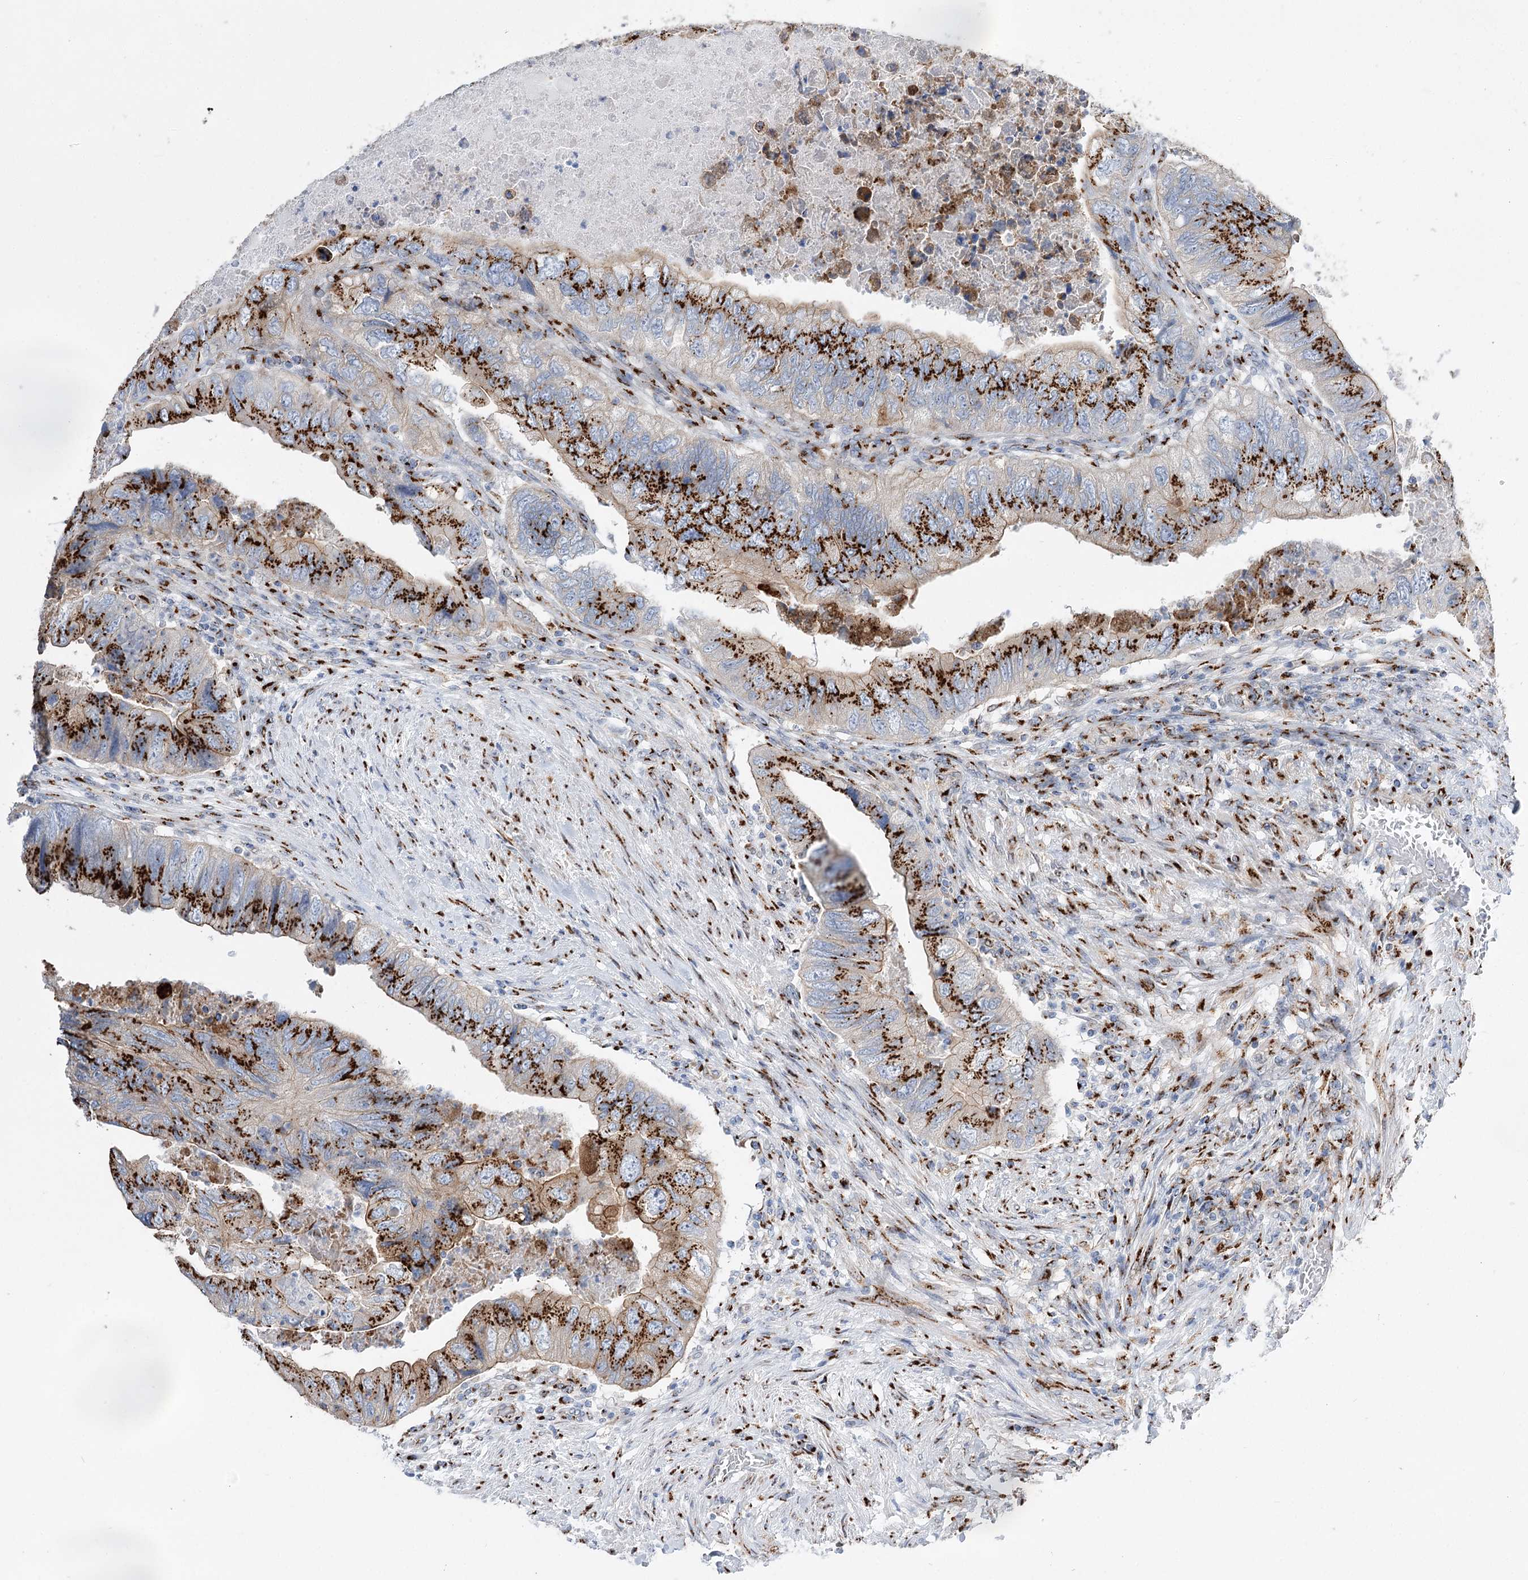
{"staining": {"intensity": "strong", "quantity": ">75%", "location": "cytoplasmic/membranous"}, "tissue": "colorectal cancer", "cell_type": "Tumor cells", "image_type": "cancer", "snomed": [{"axis": "morphology", "description": "Adenocarcinoma, NOS"}, {"axis": "topography", "description": "Rectum"}], "caption": "An immunohistochemistry (IHC) photomicrograph of neoplastic tissue is shown. Protein staining in brown labels strong cytoplasmic/membranous positivity in colorectal cancer within tumor cells.", "gene": "TMEM165", "patient": {"sex": "male", "age": 63}}